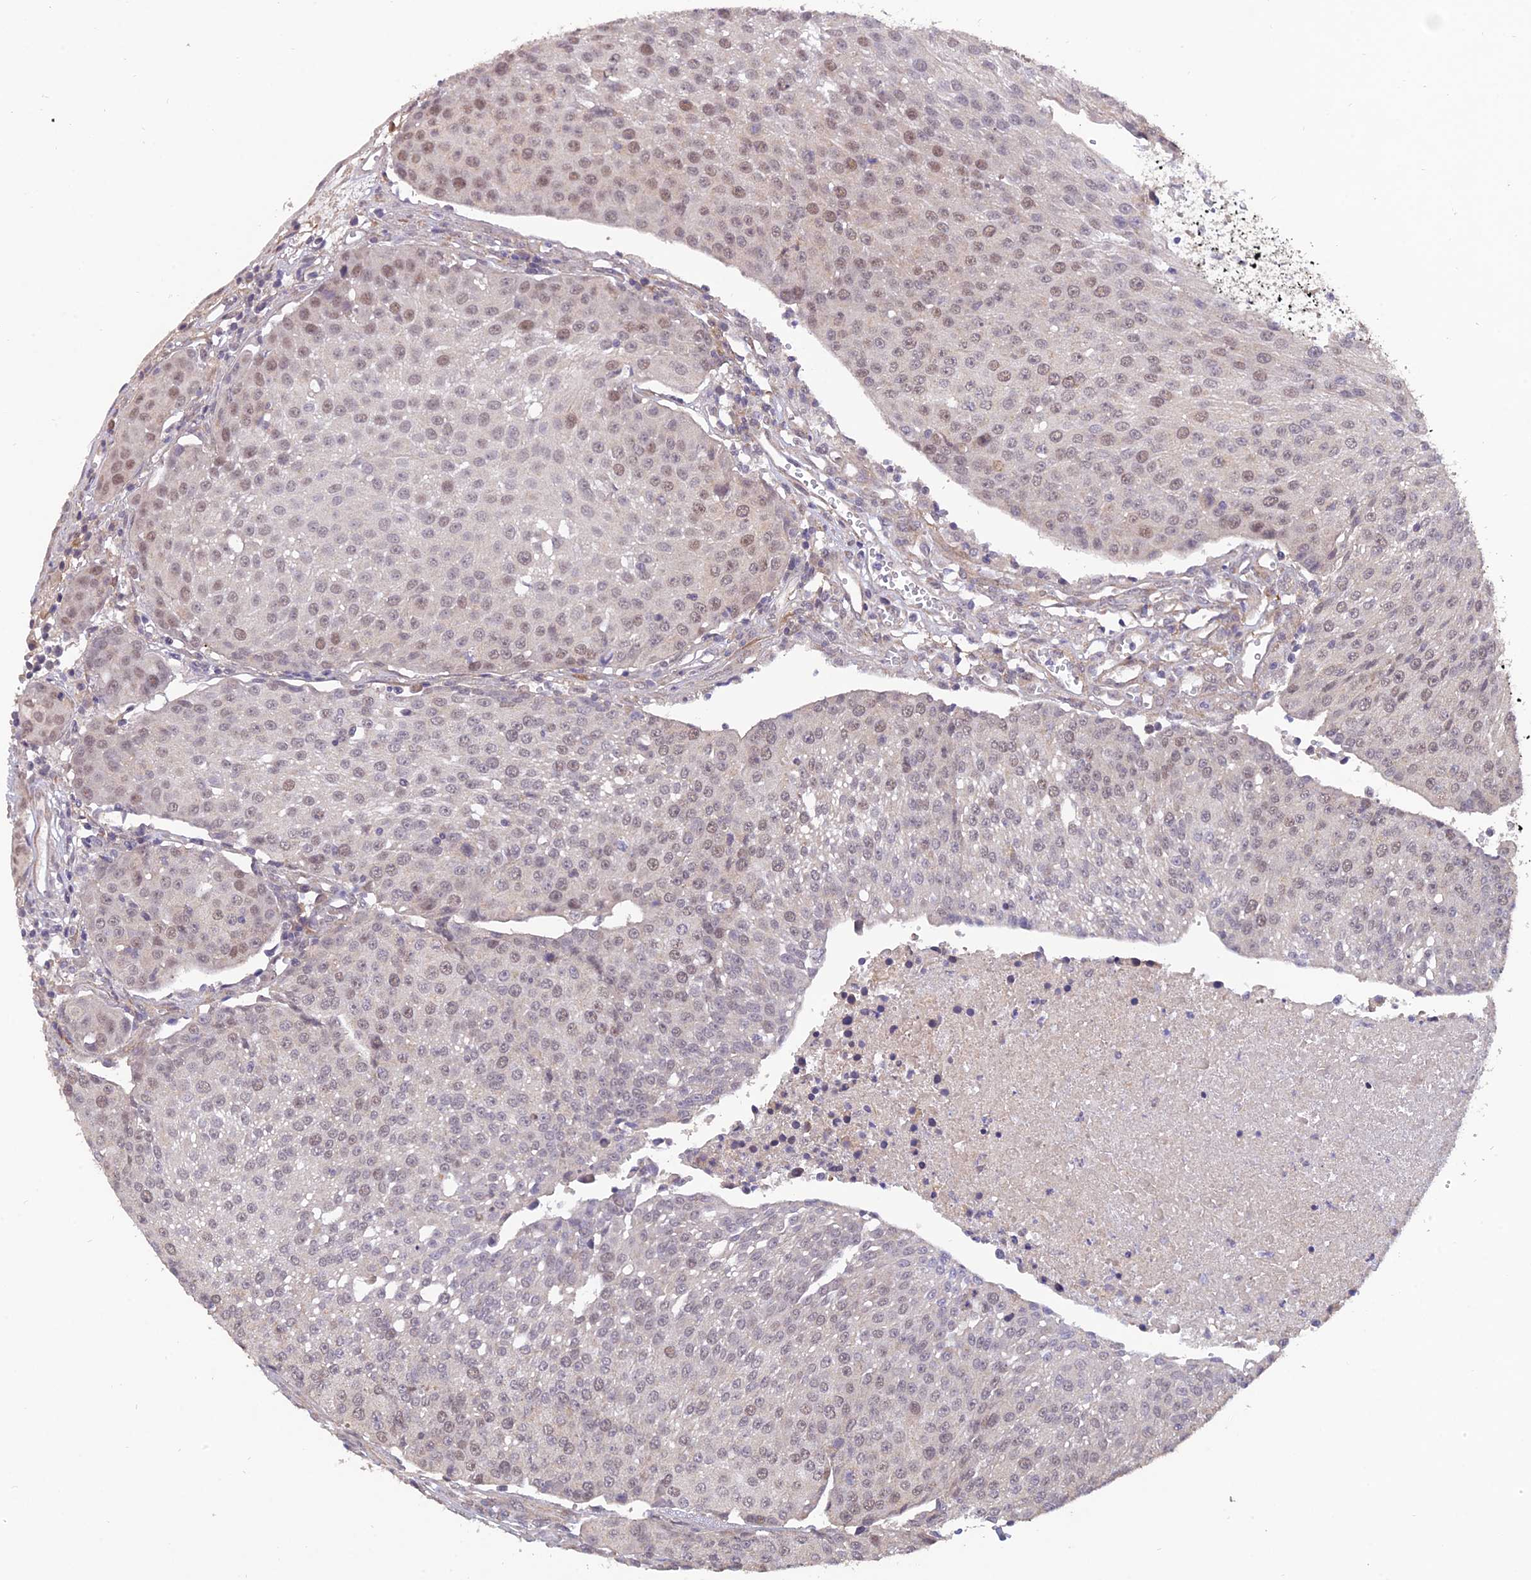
{"staining": {"intensity": "weak", "quantity": "<25%", "location": "nuclear"}, "tissue": "urothelial cancer", "cell_type": "Tumor cells", "image_type": "cancer", "snomed": [{"axis": "morphology", "description": "Urothelial carcinoma, High grade"}, {"axis": "topography", "description": "Urinary bladder"}], "caption": "Tumor cells show no significant protein positivity in urothelial cancer. (DAB immunohistochemistry, high magnification).", "gene": "PAGR1", "patient": {"sex": "female", "age": 85}}